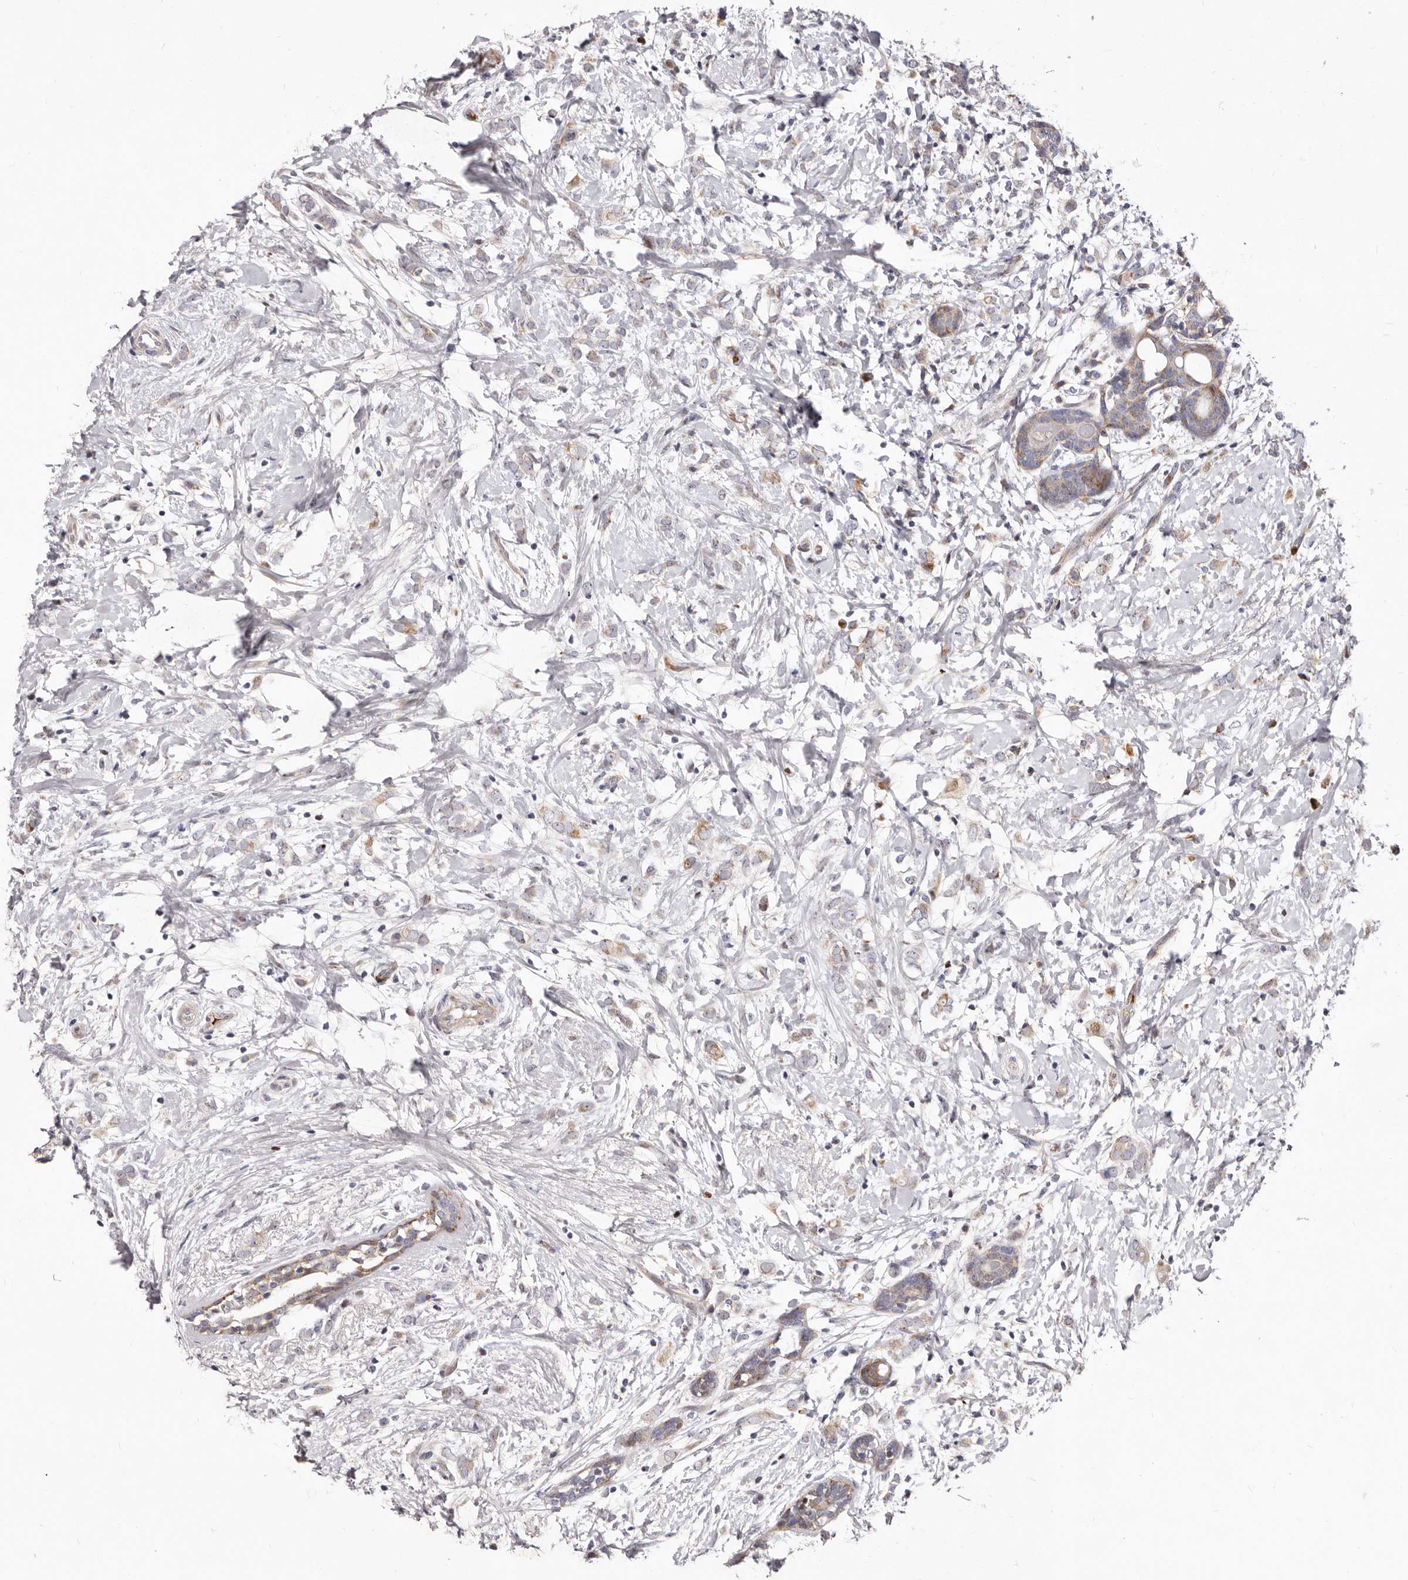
{"staining": {"intensity": "moderate", "quantity": "<25%", "location": "cytoplasmic/membranous"}, "tissue": "breast cancer", "cell_type": "Tumor cells", "image_type": "cancer", "snomed": [{"axis": "morphology", "description": "Normal tissue, NOS"}, {"axis": "morphology", "description": "Lobular carcinoma"}, {"axis": "topography", "description": "Breast"}], "caption": "Human lobular carcinoma (breast) stained with a protein marker displays moderate staining in tumor cells.", "gene": "NUBPL", "patient": {"sex": "female", "age": 47}}